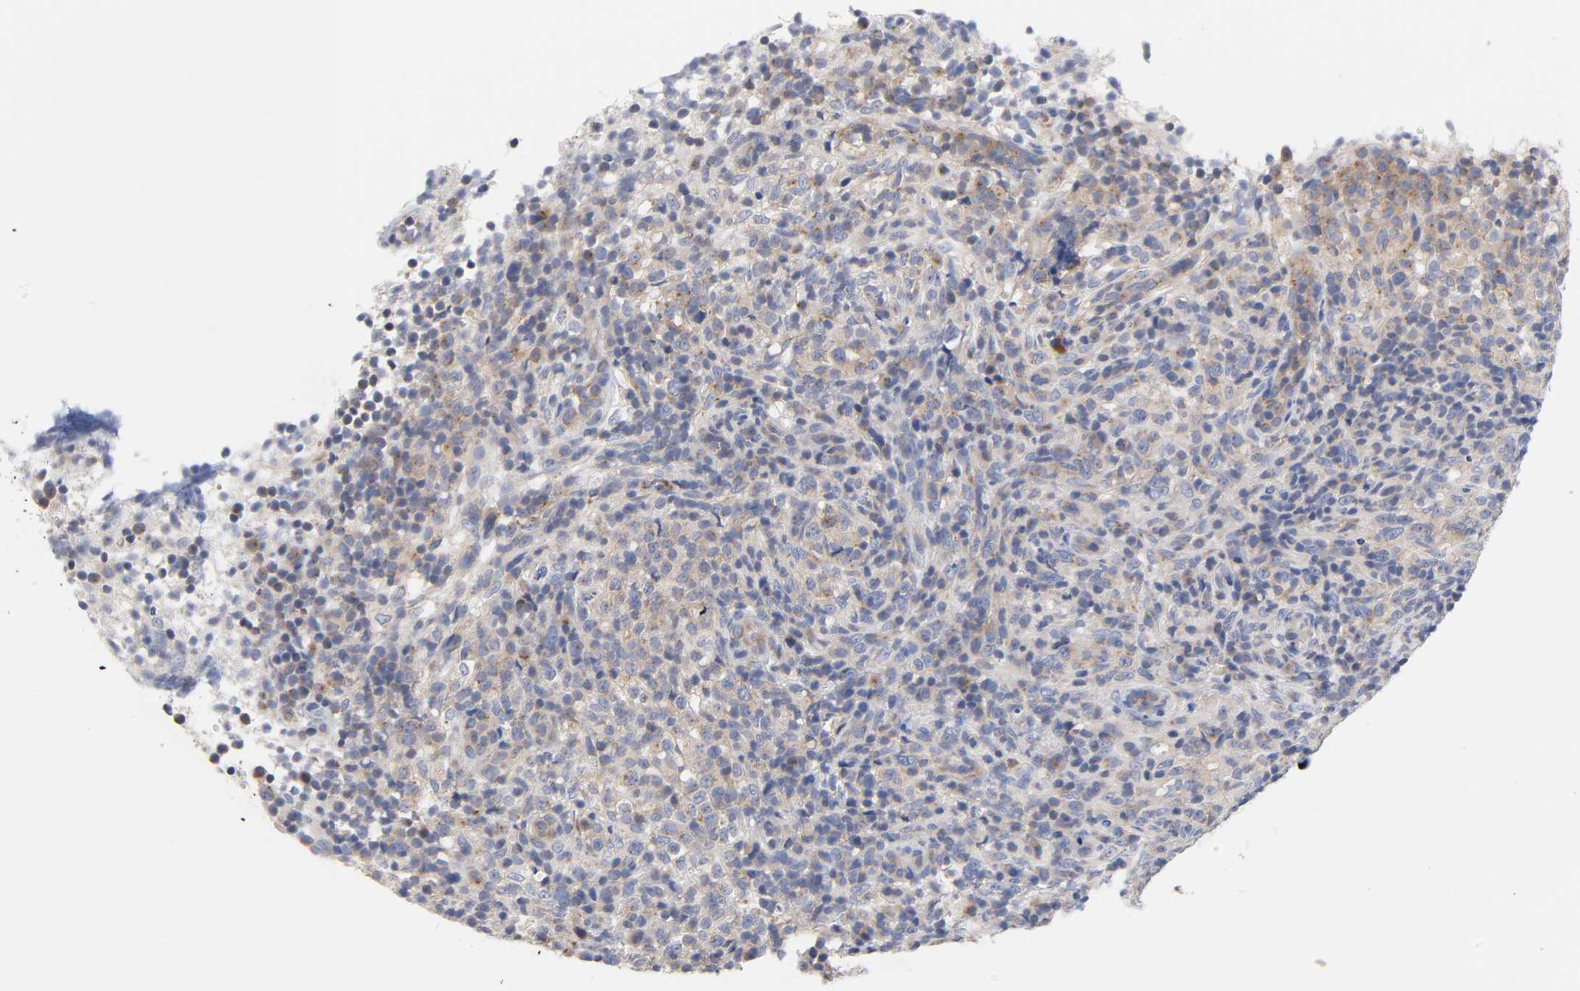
{"staining": {"intensity": "weak", "quantity": ">75%", "location": "cytoplasmic/membranous"}, "tissue": "lymphoma", "cell_type": "Tumor cells", "image_type": "cancer", "snomed": [{"axis": "morphology", "description": "Malignant lymphoma, non-Hodgkin's type, High grade"}, {"axis": "topography", "description": "Lymph node"}], "caption": "An immunohistochemistry (IHC) histopathology image of neoplastic tissue is shown. Protein staining in brown shows weak cytoplasmic/membranous positivity in high-grade malignant lymphoma, non-Hodgkin's type within tumor cells. (DAB (3,3'-diaminobenzidine) IHC, brown staining for protein, blue staining for nuclei).", "gene": "C17orf75", "patient": {"sex": "female", "age": 76}}